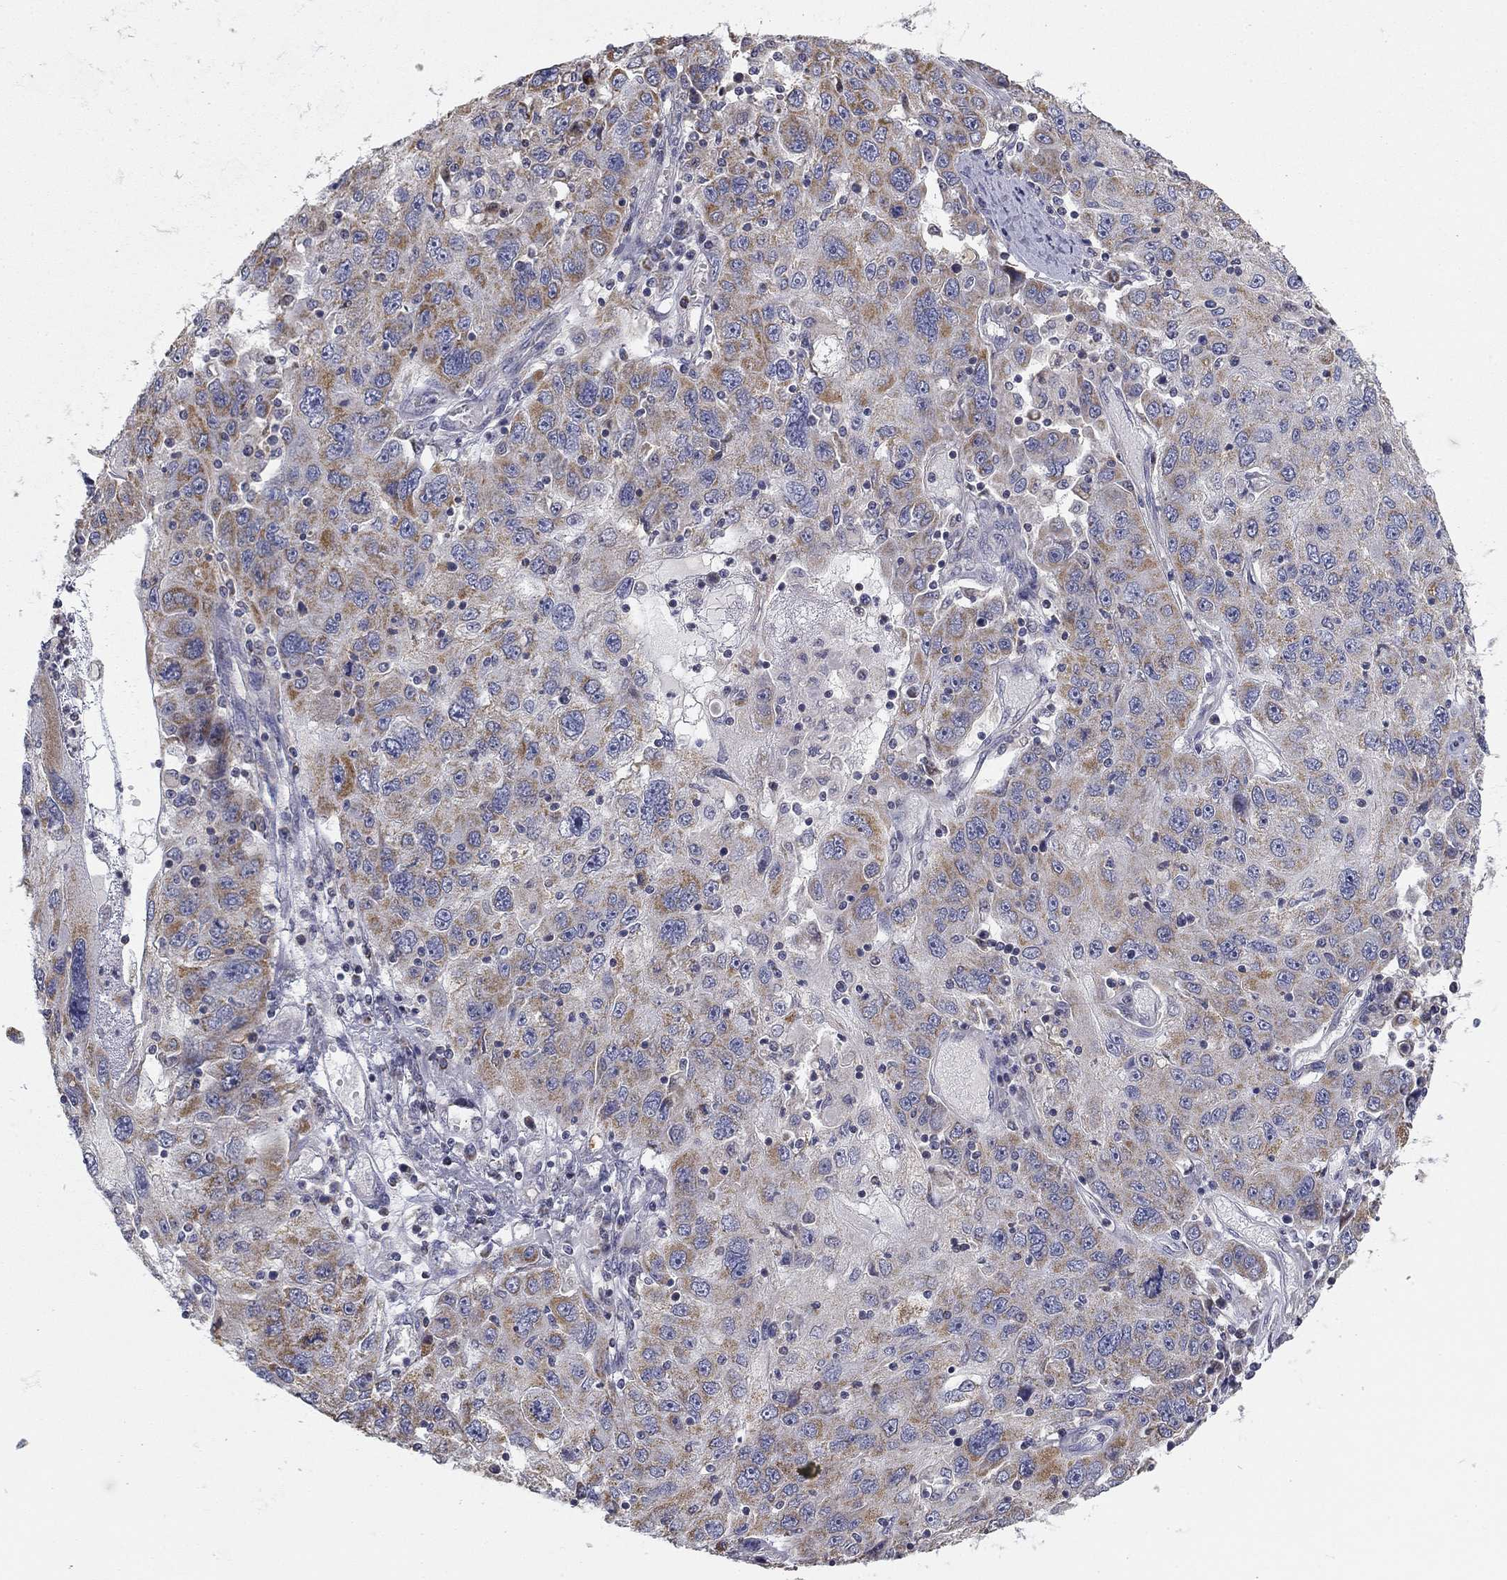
{"staining": {"intensity": "moderate", "quantity": "25%-75%", "location": "cytoplasmic/membranous"}, "tissue": "stomach cancer", "cell_type": "Tumor cells", "image_type": "cancer", "snomed": [{"axis": "morphology", "description": "Adenocarcinoma, NOS"}, {"axis": "topography", "description": "Stomach"}], "caption": "This image demonstrates stomach adenocarcinoma stained with IHC to label a protein in brown. The cytoplasmic/membranous of tumor cells show moderate positivity for the protein. Nuclei are counter-stained blue.", "gene": "SLC2A9", "patient": {"sex": "male", "age": 56}}